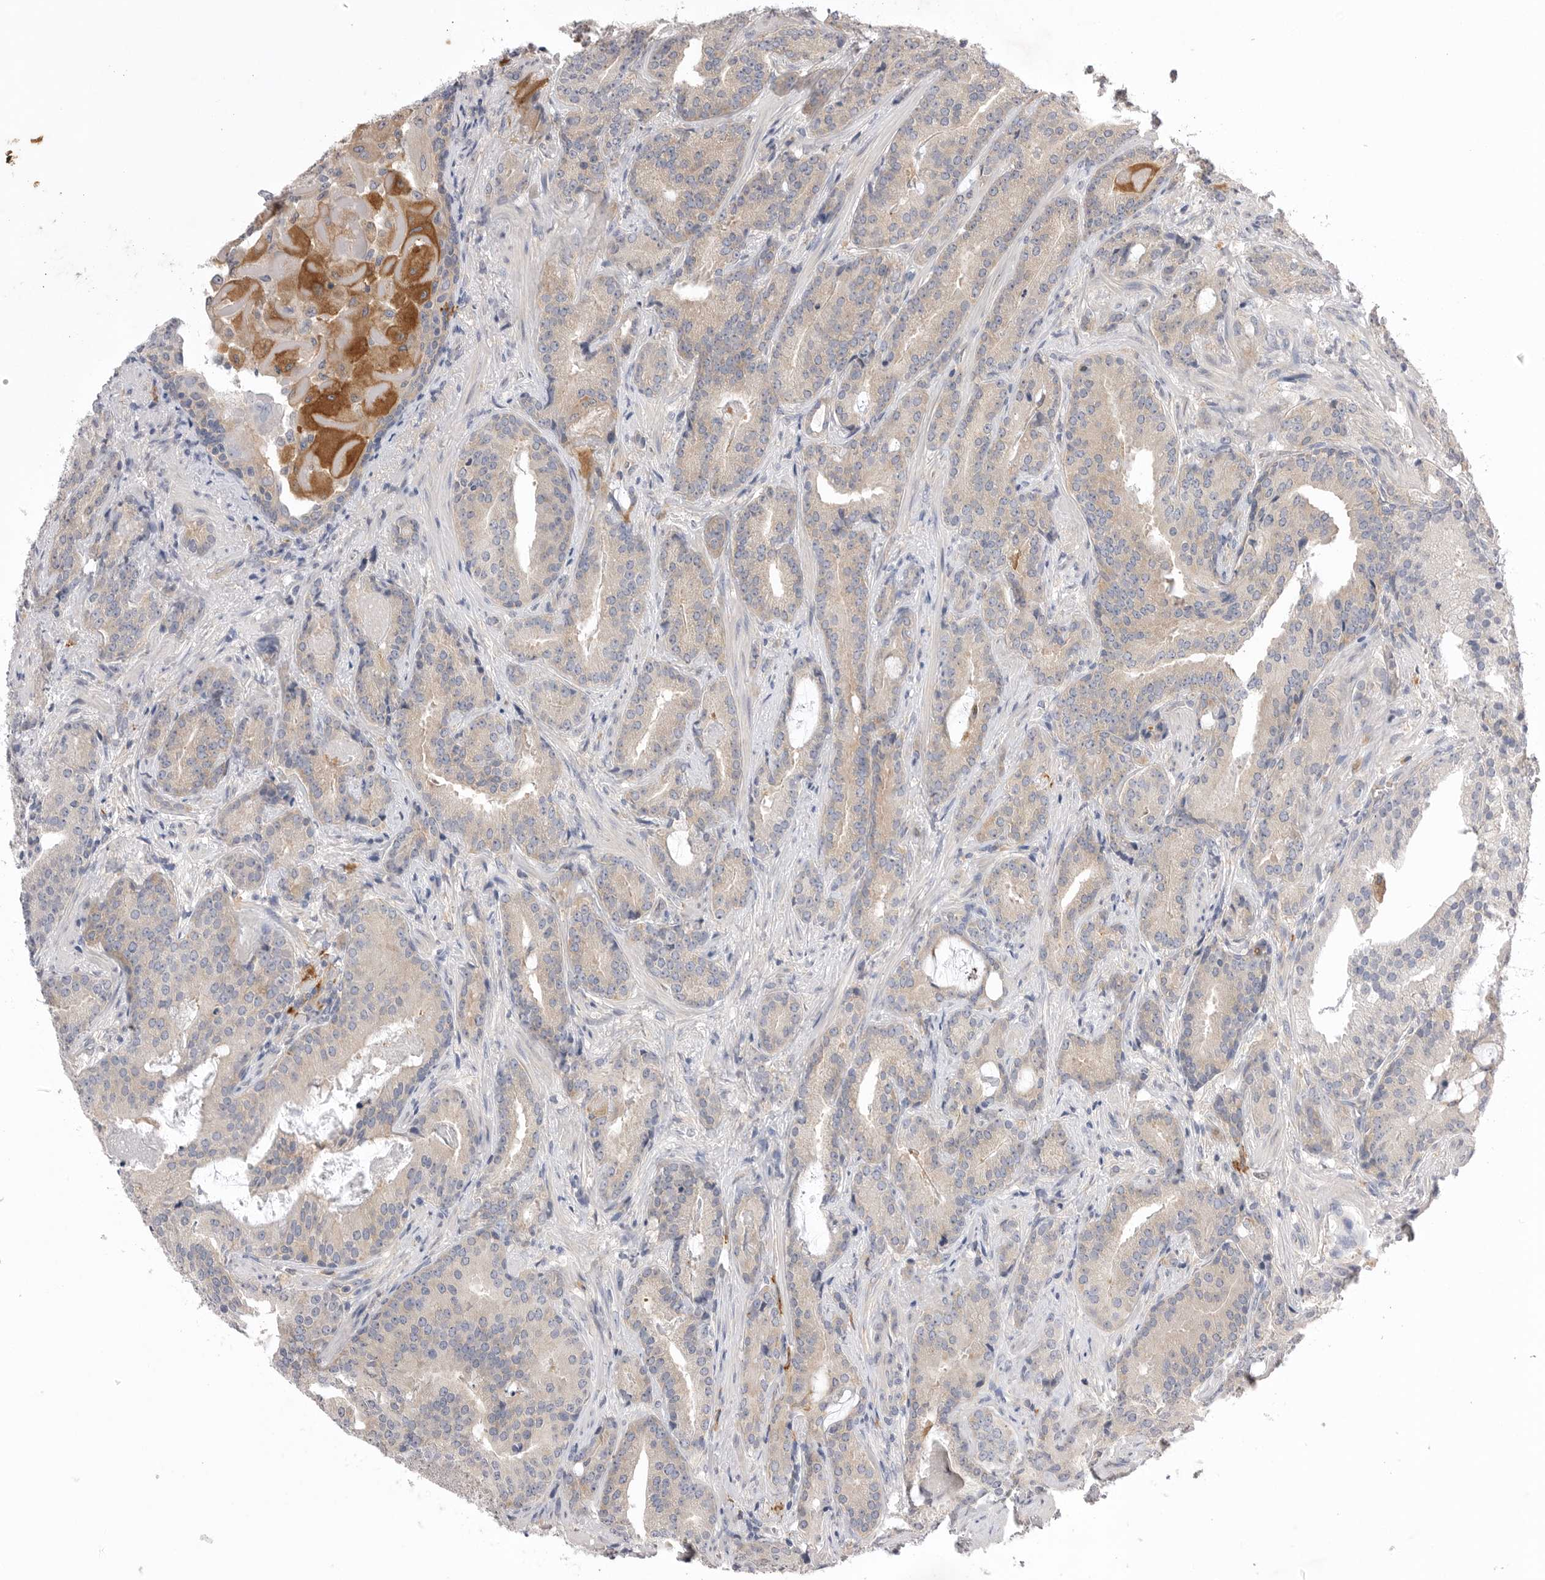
{"staining": {"intensity": "weak", "quantity": "<25%", "location": "cytoplasmic/membranous"}, "tissue": "prostate cancer", "cell_type": "Tumor cells", "image_type": "cancer", "snomed": [{"axis": "morphology", "description": "Adenocarcinoma, Low grade"}, {"axis": "topography", "description": "Prostate"}], "caption": "The image displays no significant staining in tumor cells of prostate cancer.", "gene": "VAC14", "patient": {"sex": "male", "age": 67}}